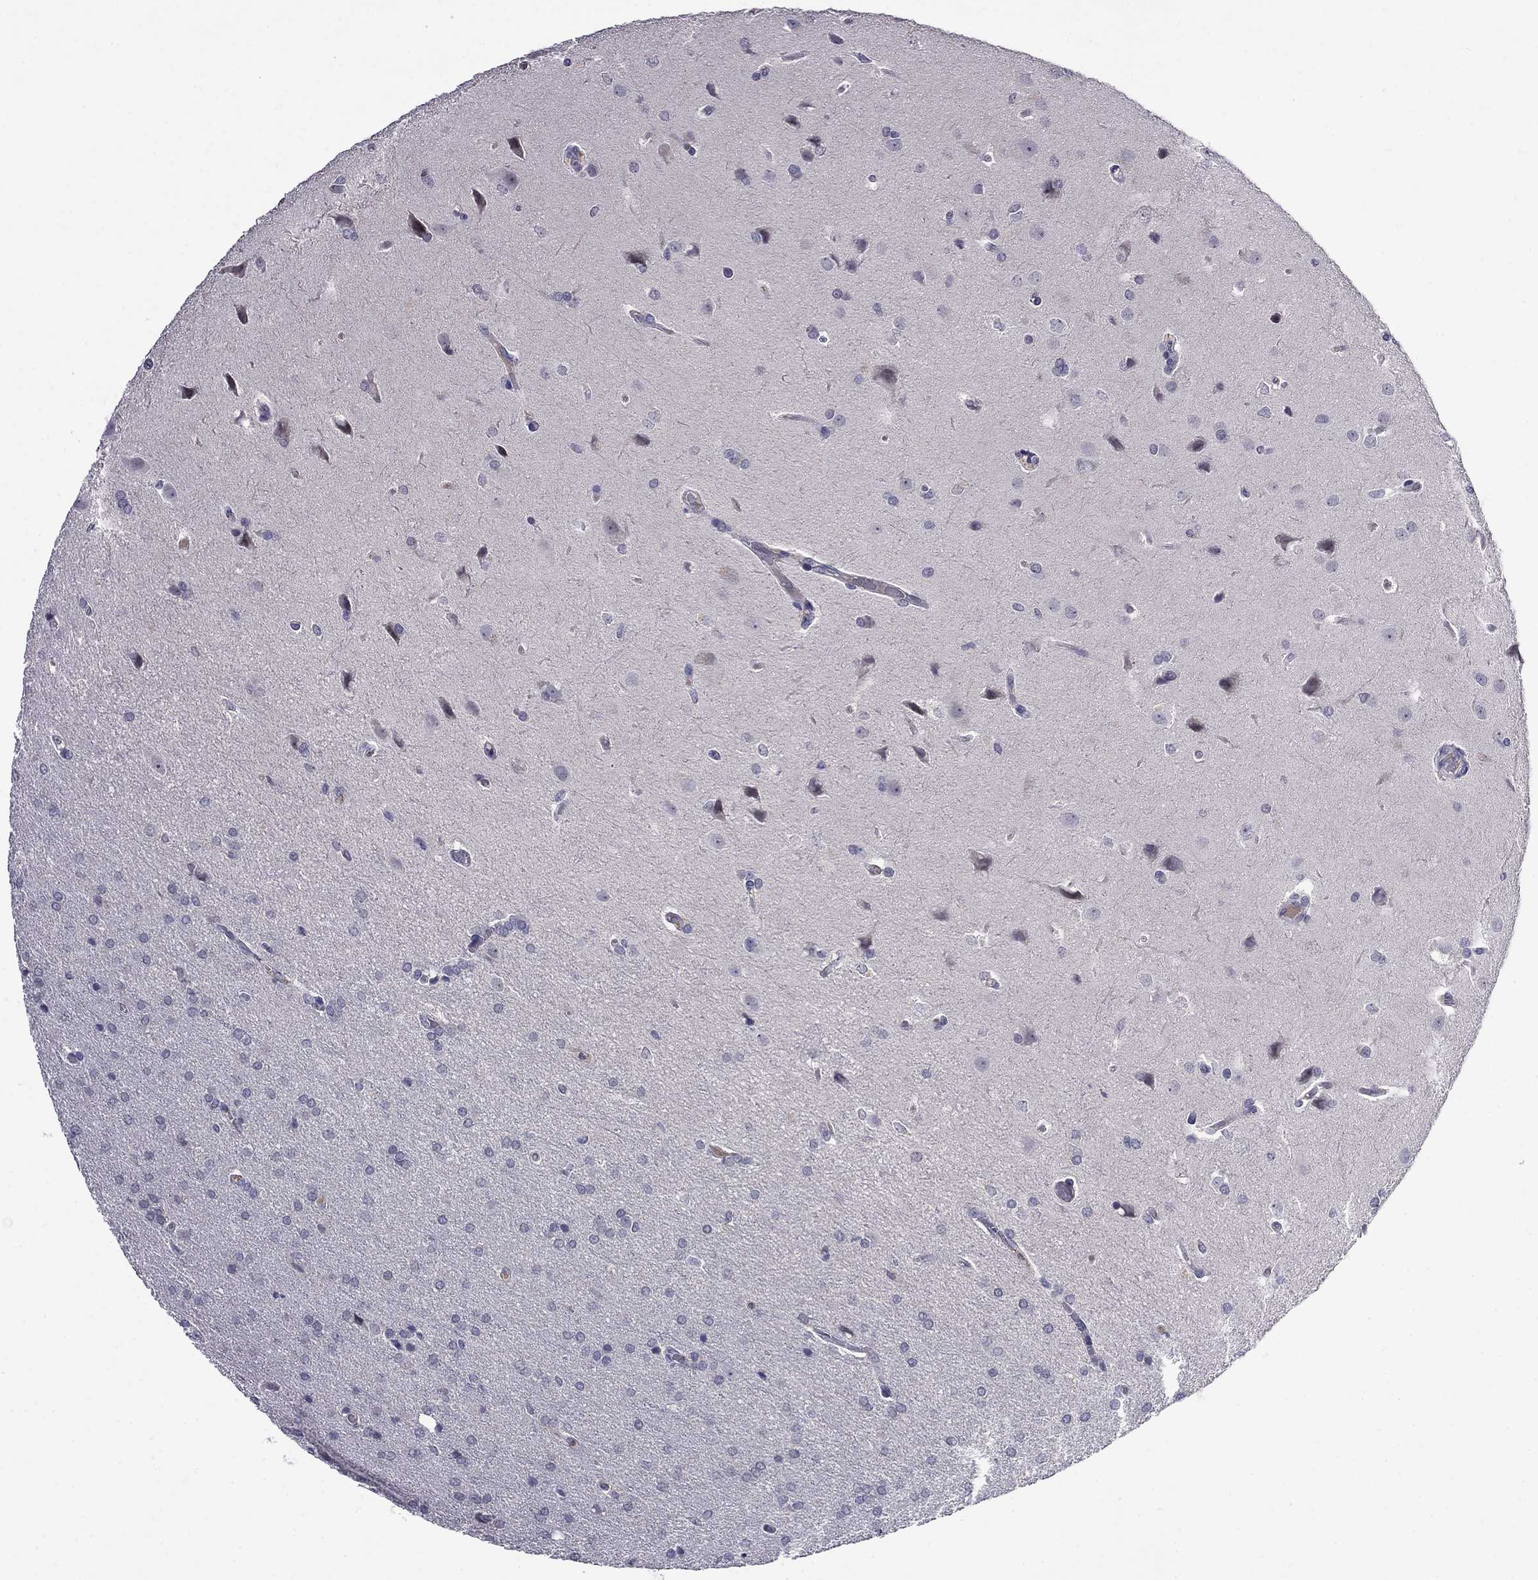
{"staining": {"intensity": "negative", "quantity": "none", "location": "none"}, "tissue": "glioma", "cell_type": "Tumor cells", "image_type": "cancer", "snomed": [{"axis": "morphology", "description": "Glioma, malignant, Low grade"}, {"axis": "topography", "description": "Brain"}], "caption": "IHC of human glioma exhibits no expression in tumor cells.", "gene": "STAR", "patient": {"sex": "female", "age": 32}}